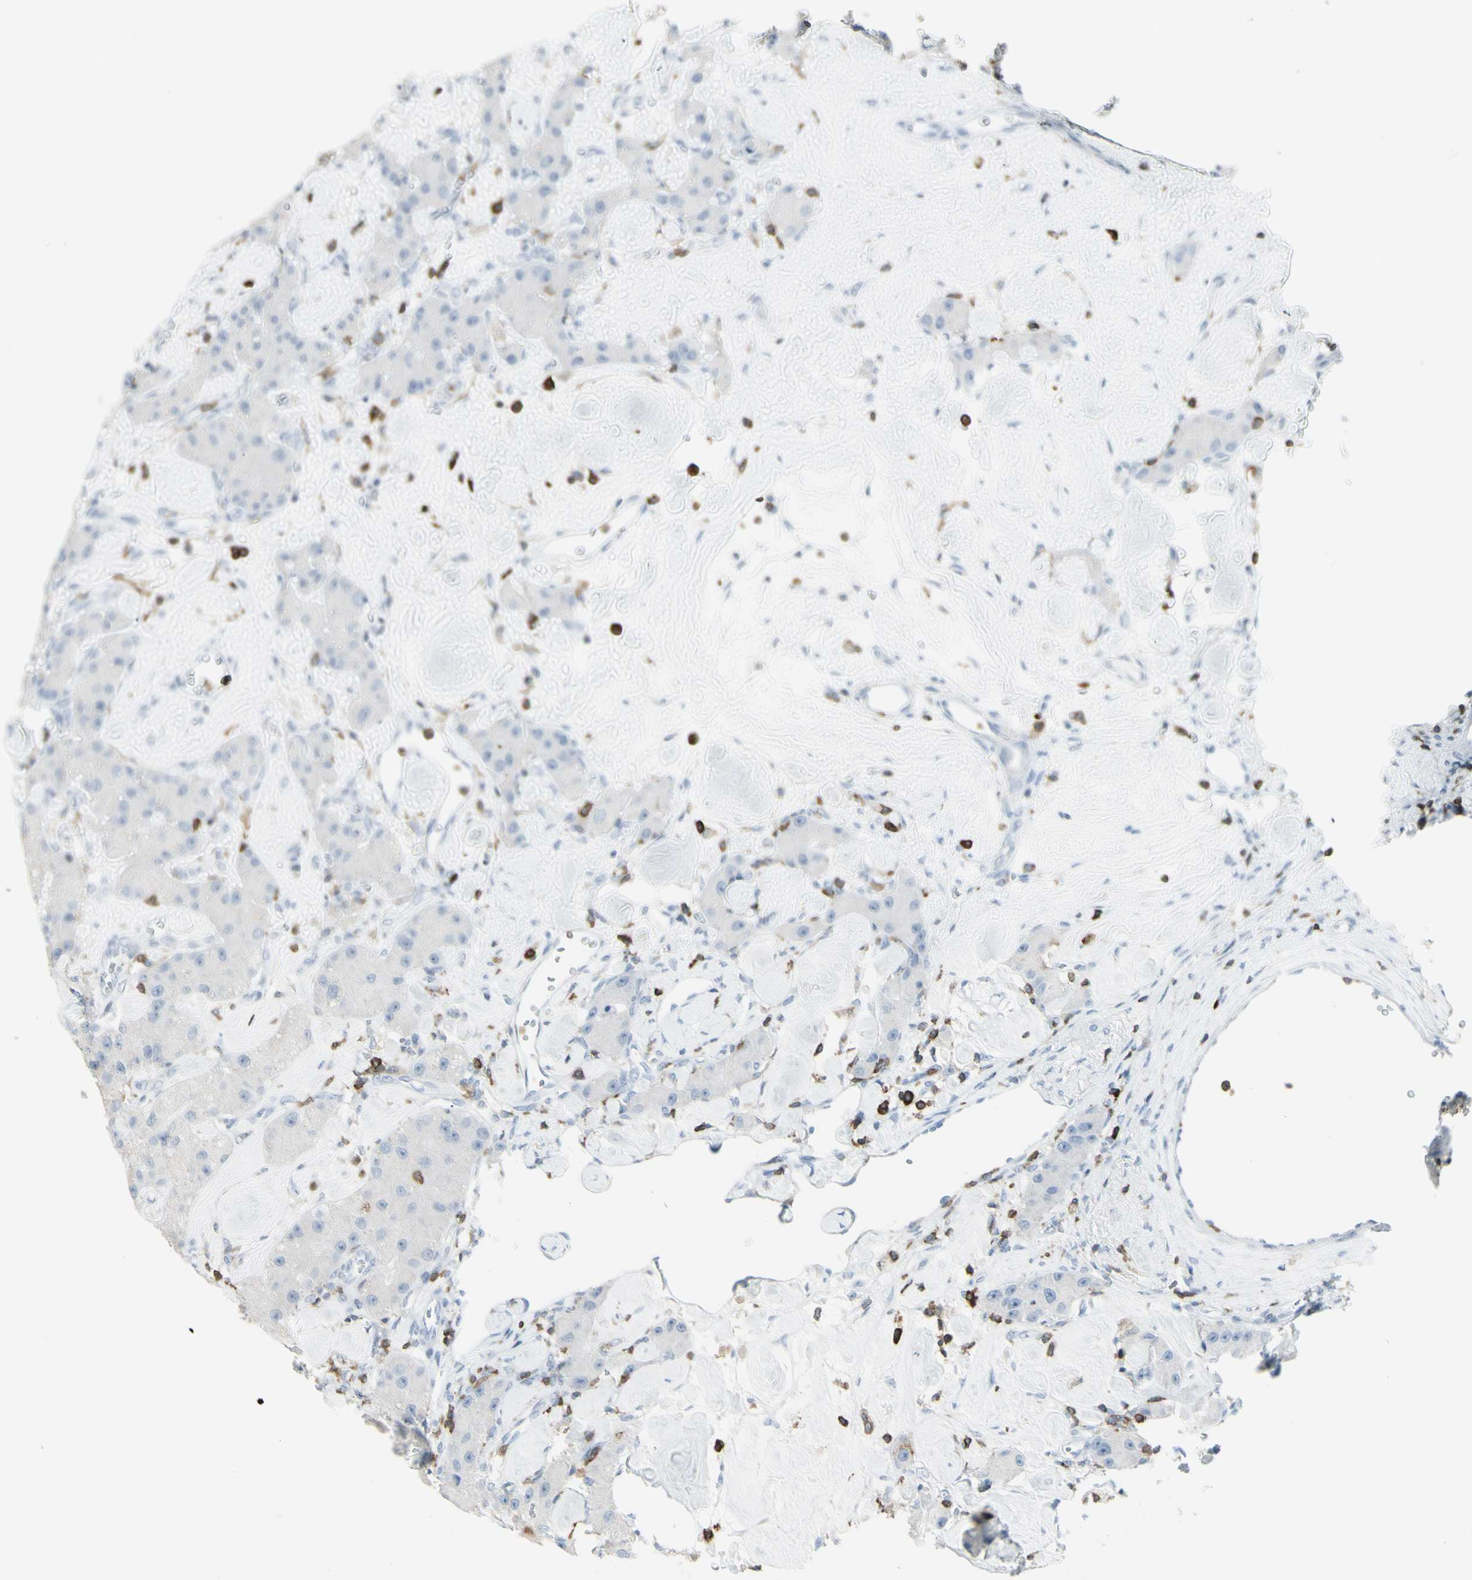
{"staining": {"intensity": "negative", "quantity": "none", "location": "none"}, "tissue": "carcinoid", "cell_type": "Tumor cells", "image_type": "cancer", "snomed": [{"axis": "morphology", "description": "Carcinoid, malignant, NOS"}, {"axis": "topography", "description": "Pancreas"}], "caption": "IHC micrograph of carcinoid stained for a protein (brown), which shows no staining in tumor cells.", "gene": "NRG1", "patient": {"sex": "male", "age": 41}}